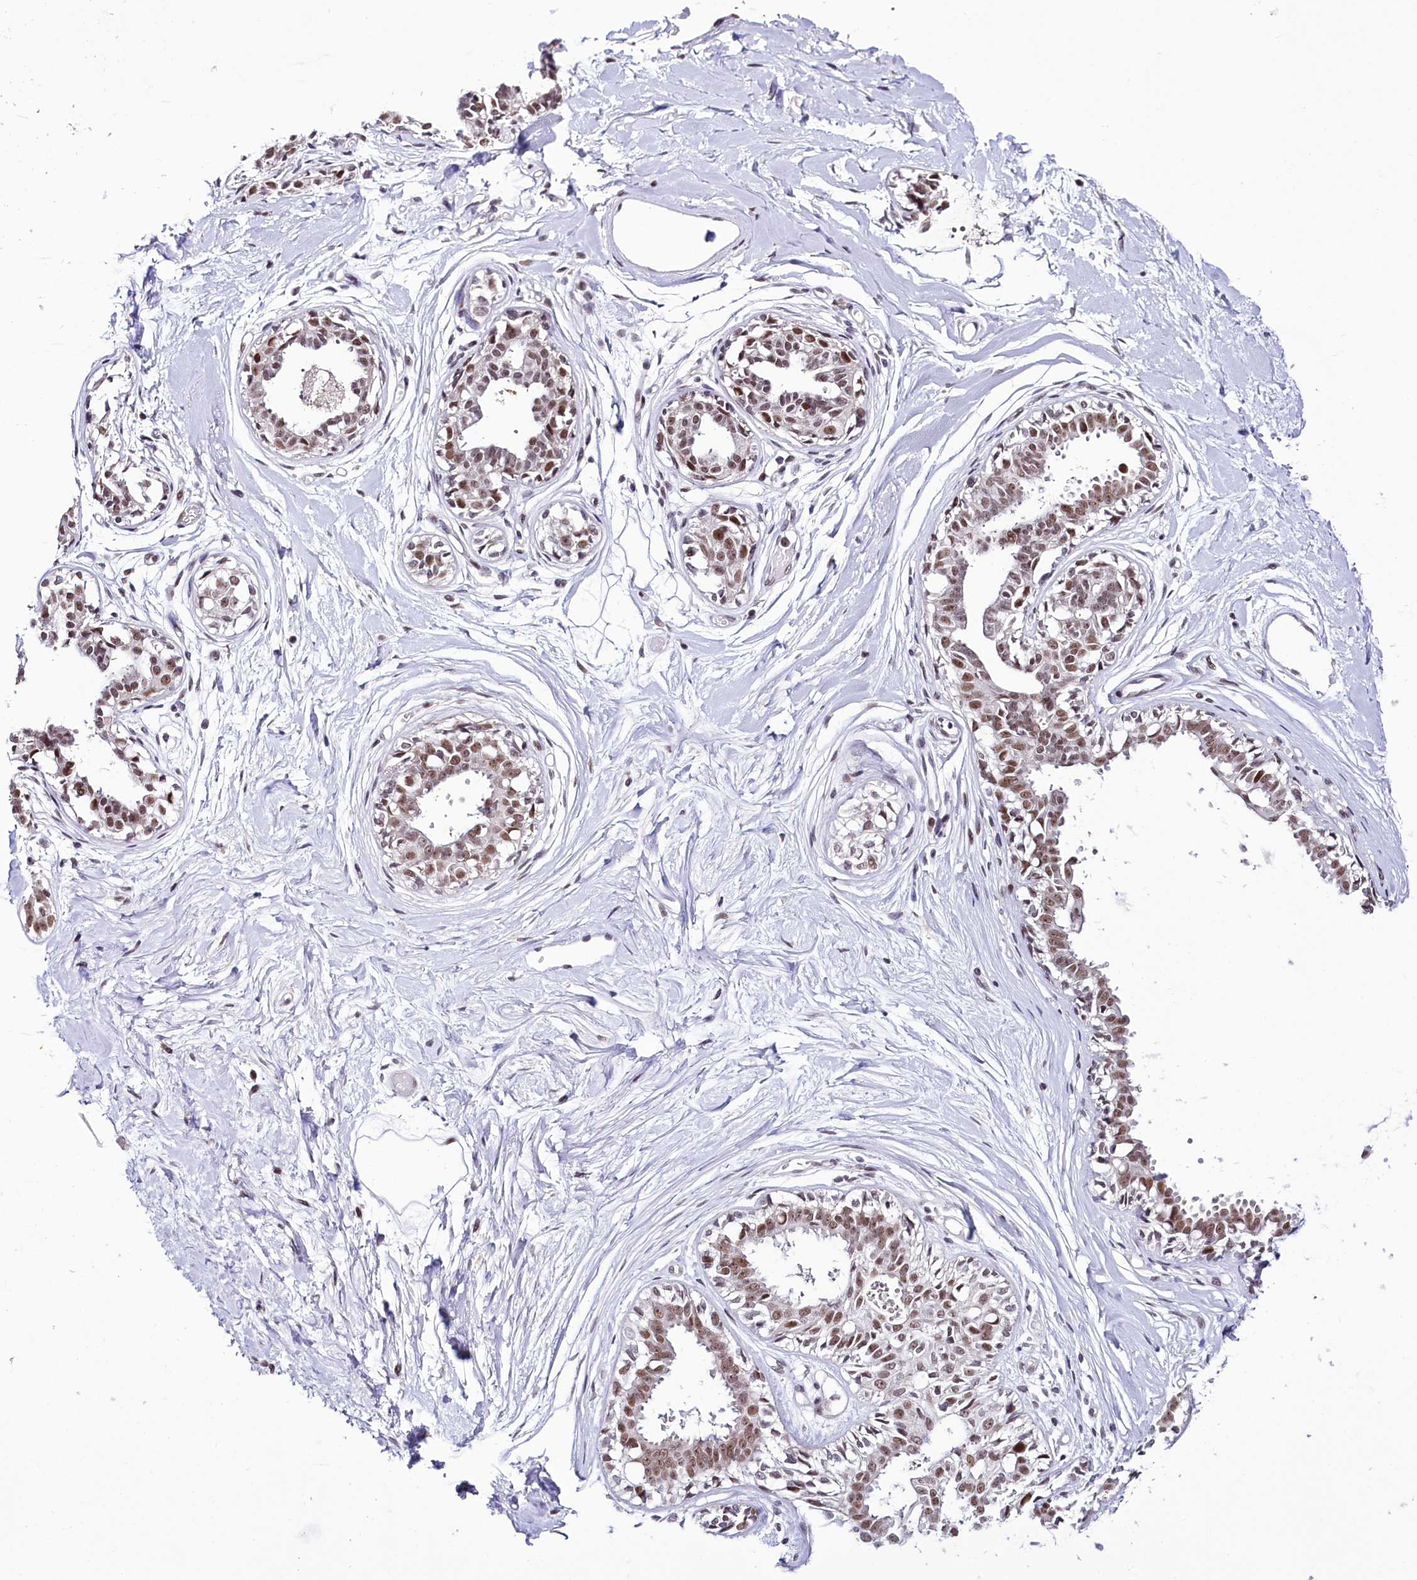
{"staining": {"intensity": "negative", "quantity": "none", "location": "none"}, "tissue": "breast", "cell_type": "Adipocytes", "image_type": "normal", "snomed": [{"axis": "morphology", "description": "Normal tissue, NOS"}, {"axis": "topography", "description": "Breast"}], "caption": "IHC of unremarkable breast shows no positivity in adipocytes. The staining is performed using DAB (3,3'-diaminobenzidine) brown chromogen with nuclei counter-stained in using hematoxylin.", "gene": "SCAF11", "patient": {"sex": "female", "age": 45}}